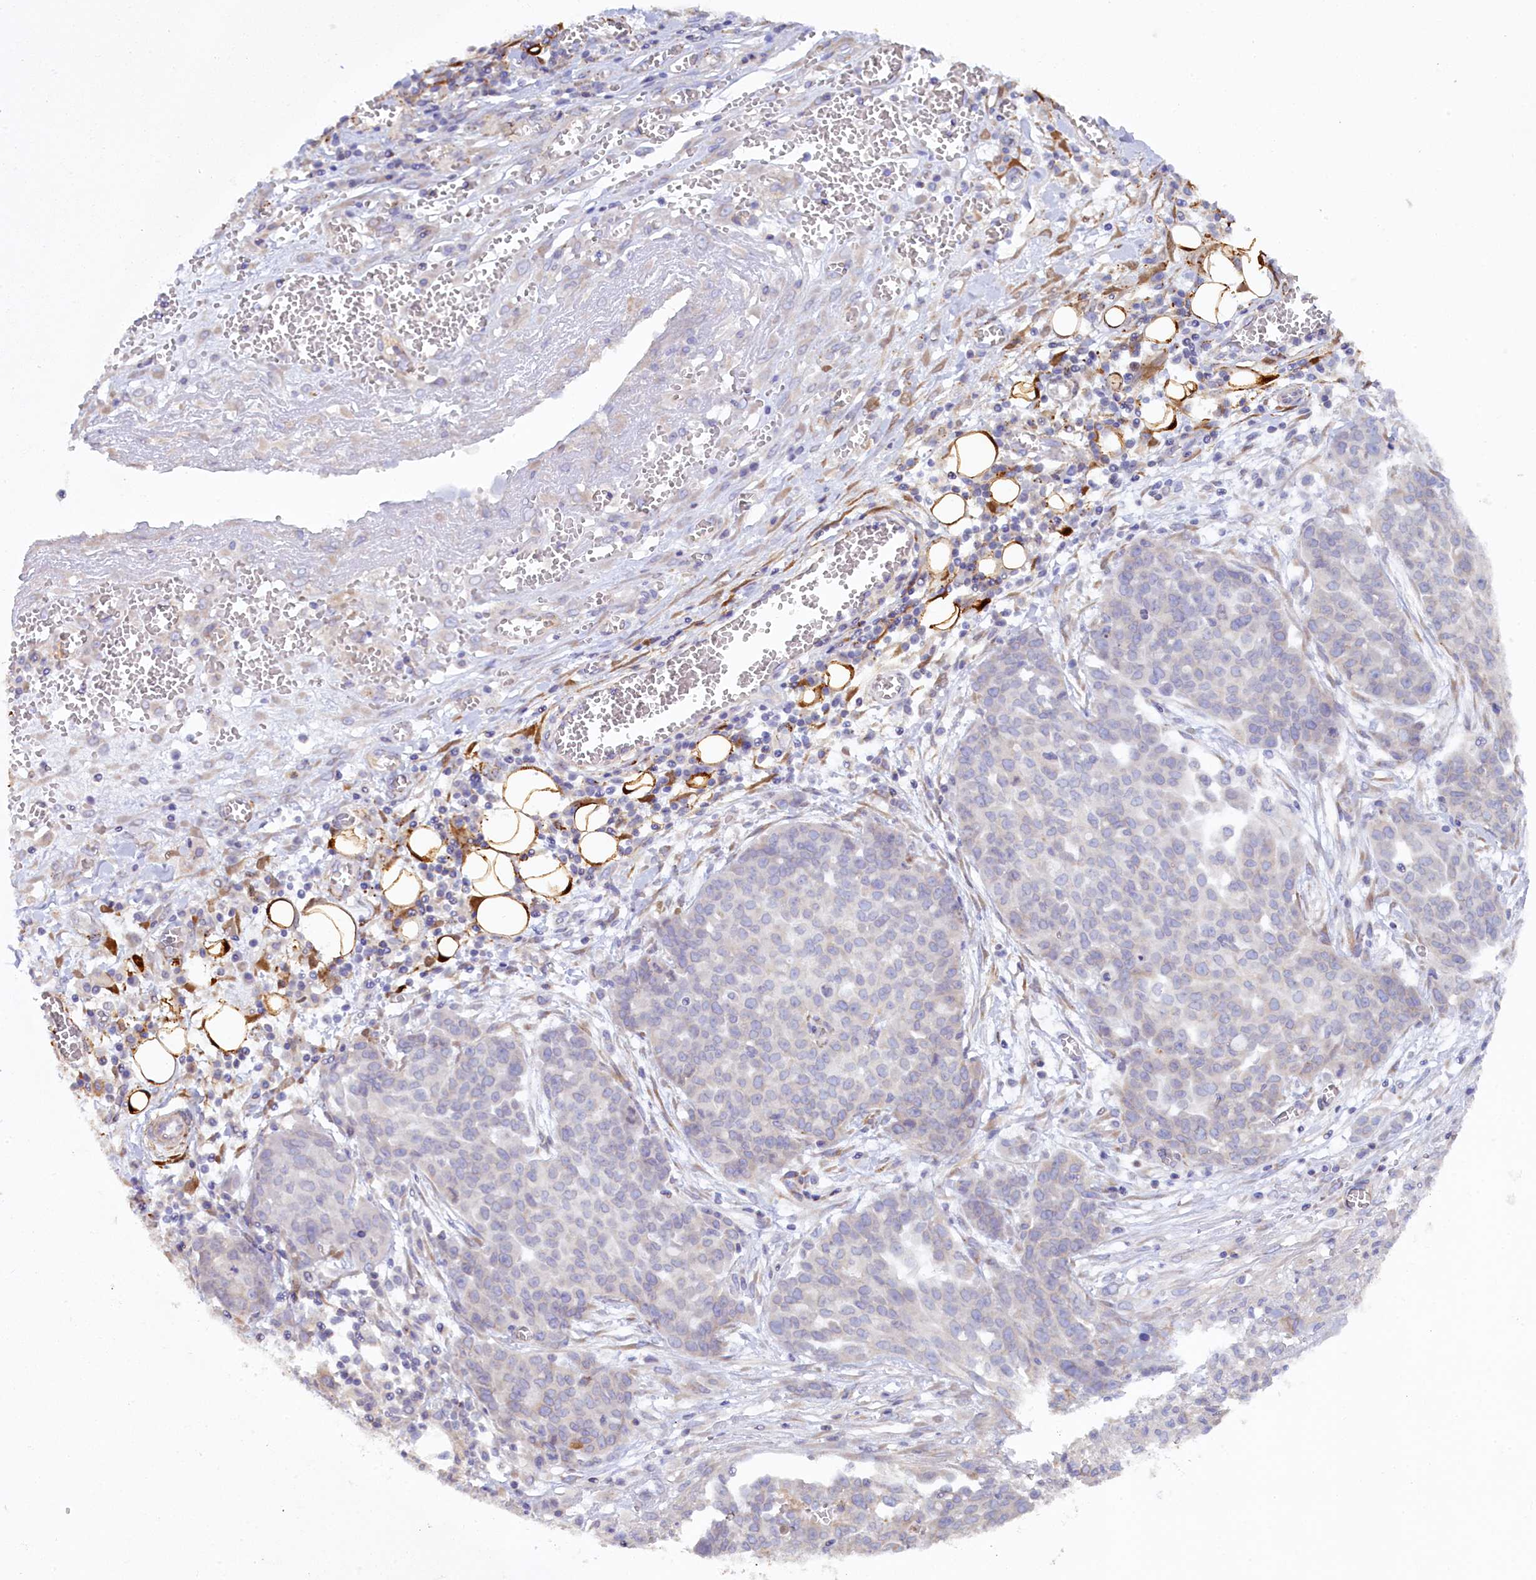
{"staining": {"intensity": "negative", "quantity": "none", "location": "none"}, "tissue": "ovarian cancer", "cell_type": "Tumor cells", "image_type": "cancer", "snomed": [{"axis": "morphology", "description": "Cystadenocarcinoma, serous, NOS"}, {"axis": "topography", "description": "Soft tissue"}, {"axis": "topography", "description": "Ovary"}], "caption": "This is an immunohistochemistry (IHC) photomicrograph of ovarian cancer (serous cystadenocarcinoma). There is no positivity in tumor cells.", "gene": "POGLUT3", "patient": {"sex": "female", "age": 57}}